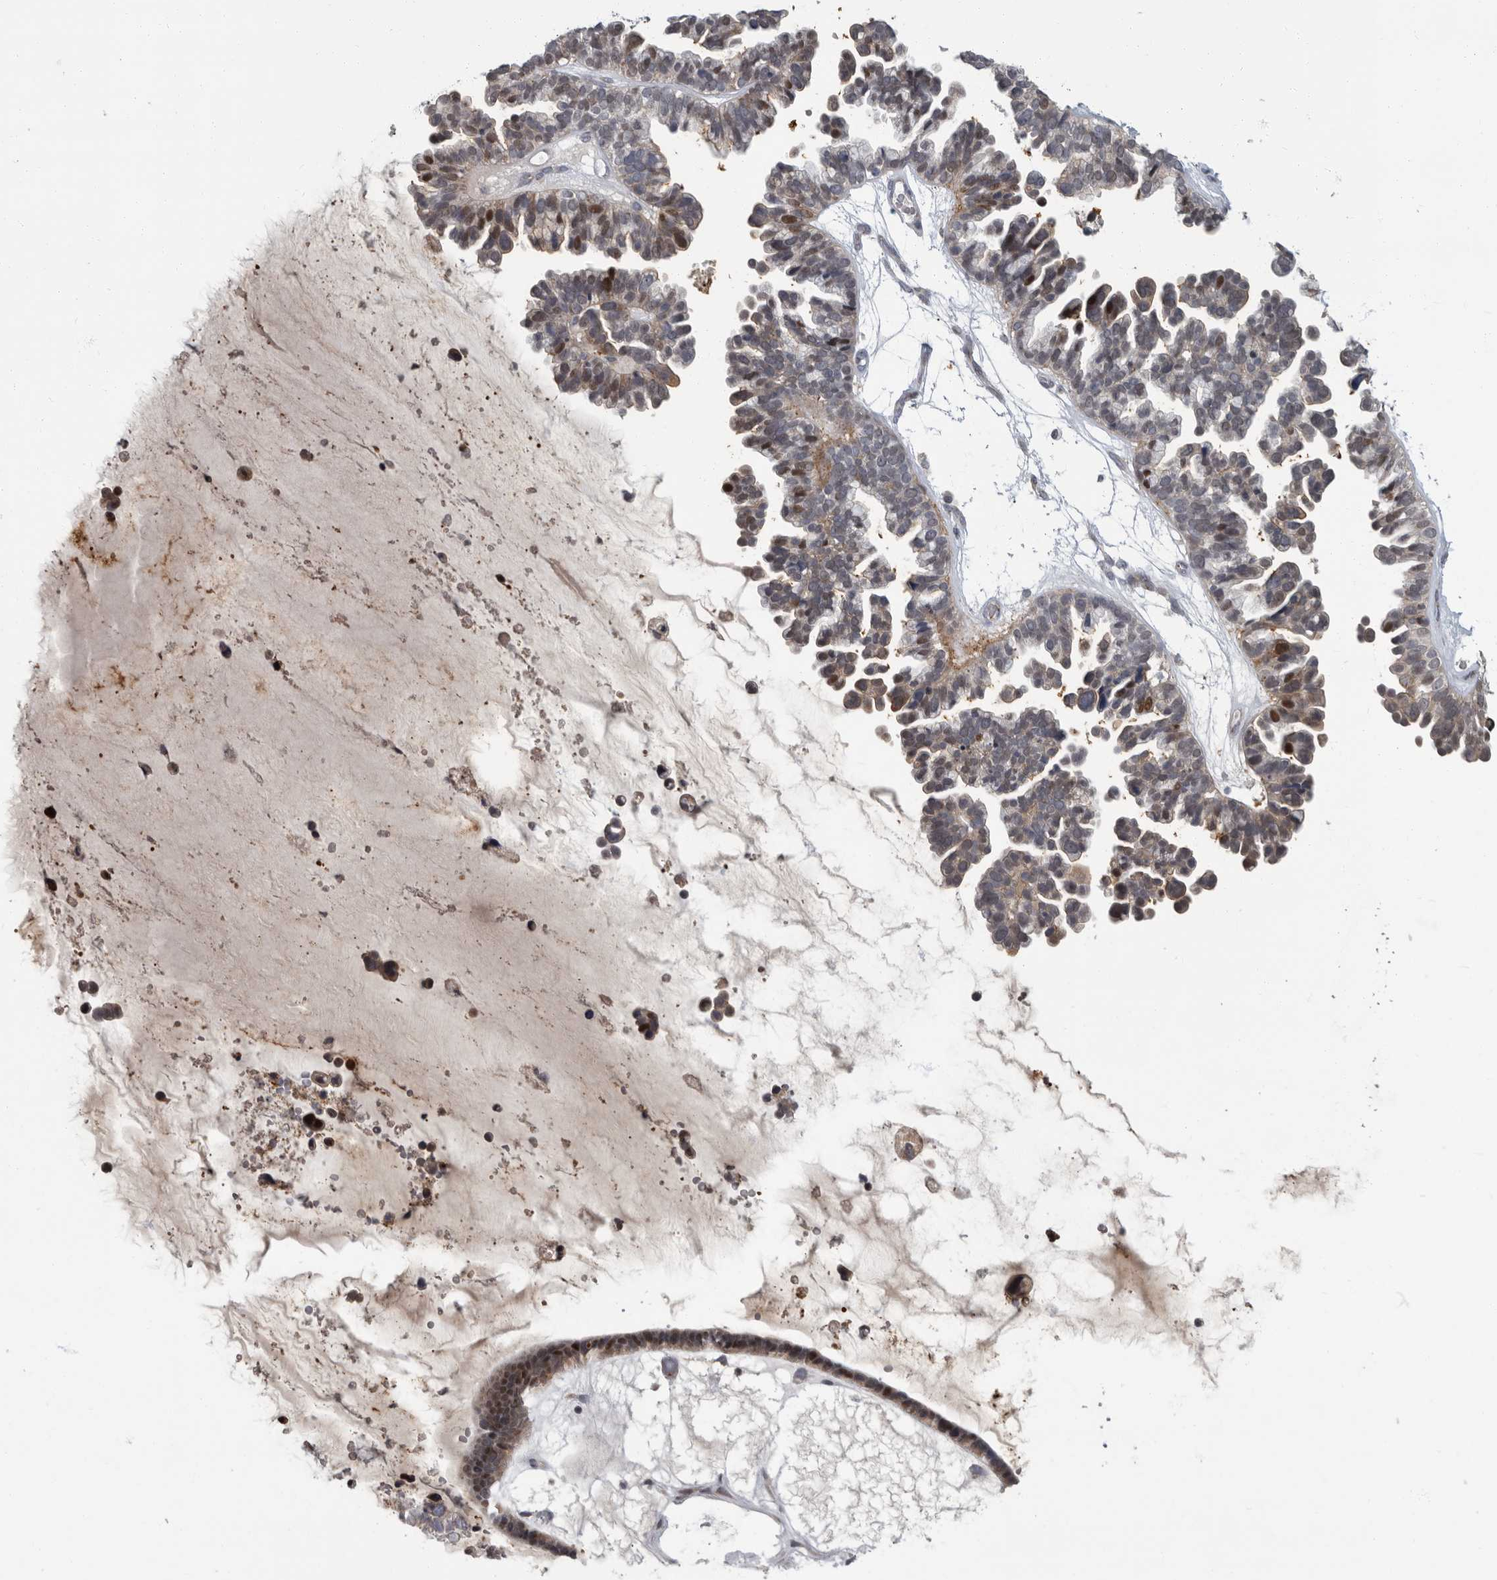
{"staining": {"intensity": "weak", "quantity": "25%-75%", "location": "cytoplasmic/membranous"}, "tissue": "ovarian cancer", "cell_type": "Tumor cells", "image_type": "cancer", "snomed": [{"axis": "morphology", "description": "Cystadenocarcinoma, serous, NOS"}, {"axis": "topography", "description": "Ovary"}], "caption": "Protein analysis of ovarian serous cystadenocarcinoma tissue exhibits weak cytoplasmic/membranous staining in about 25%-75% of tumor cells.", "gene": "PDE7A", "patient": {"sex": "female", "age": 56}}